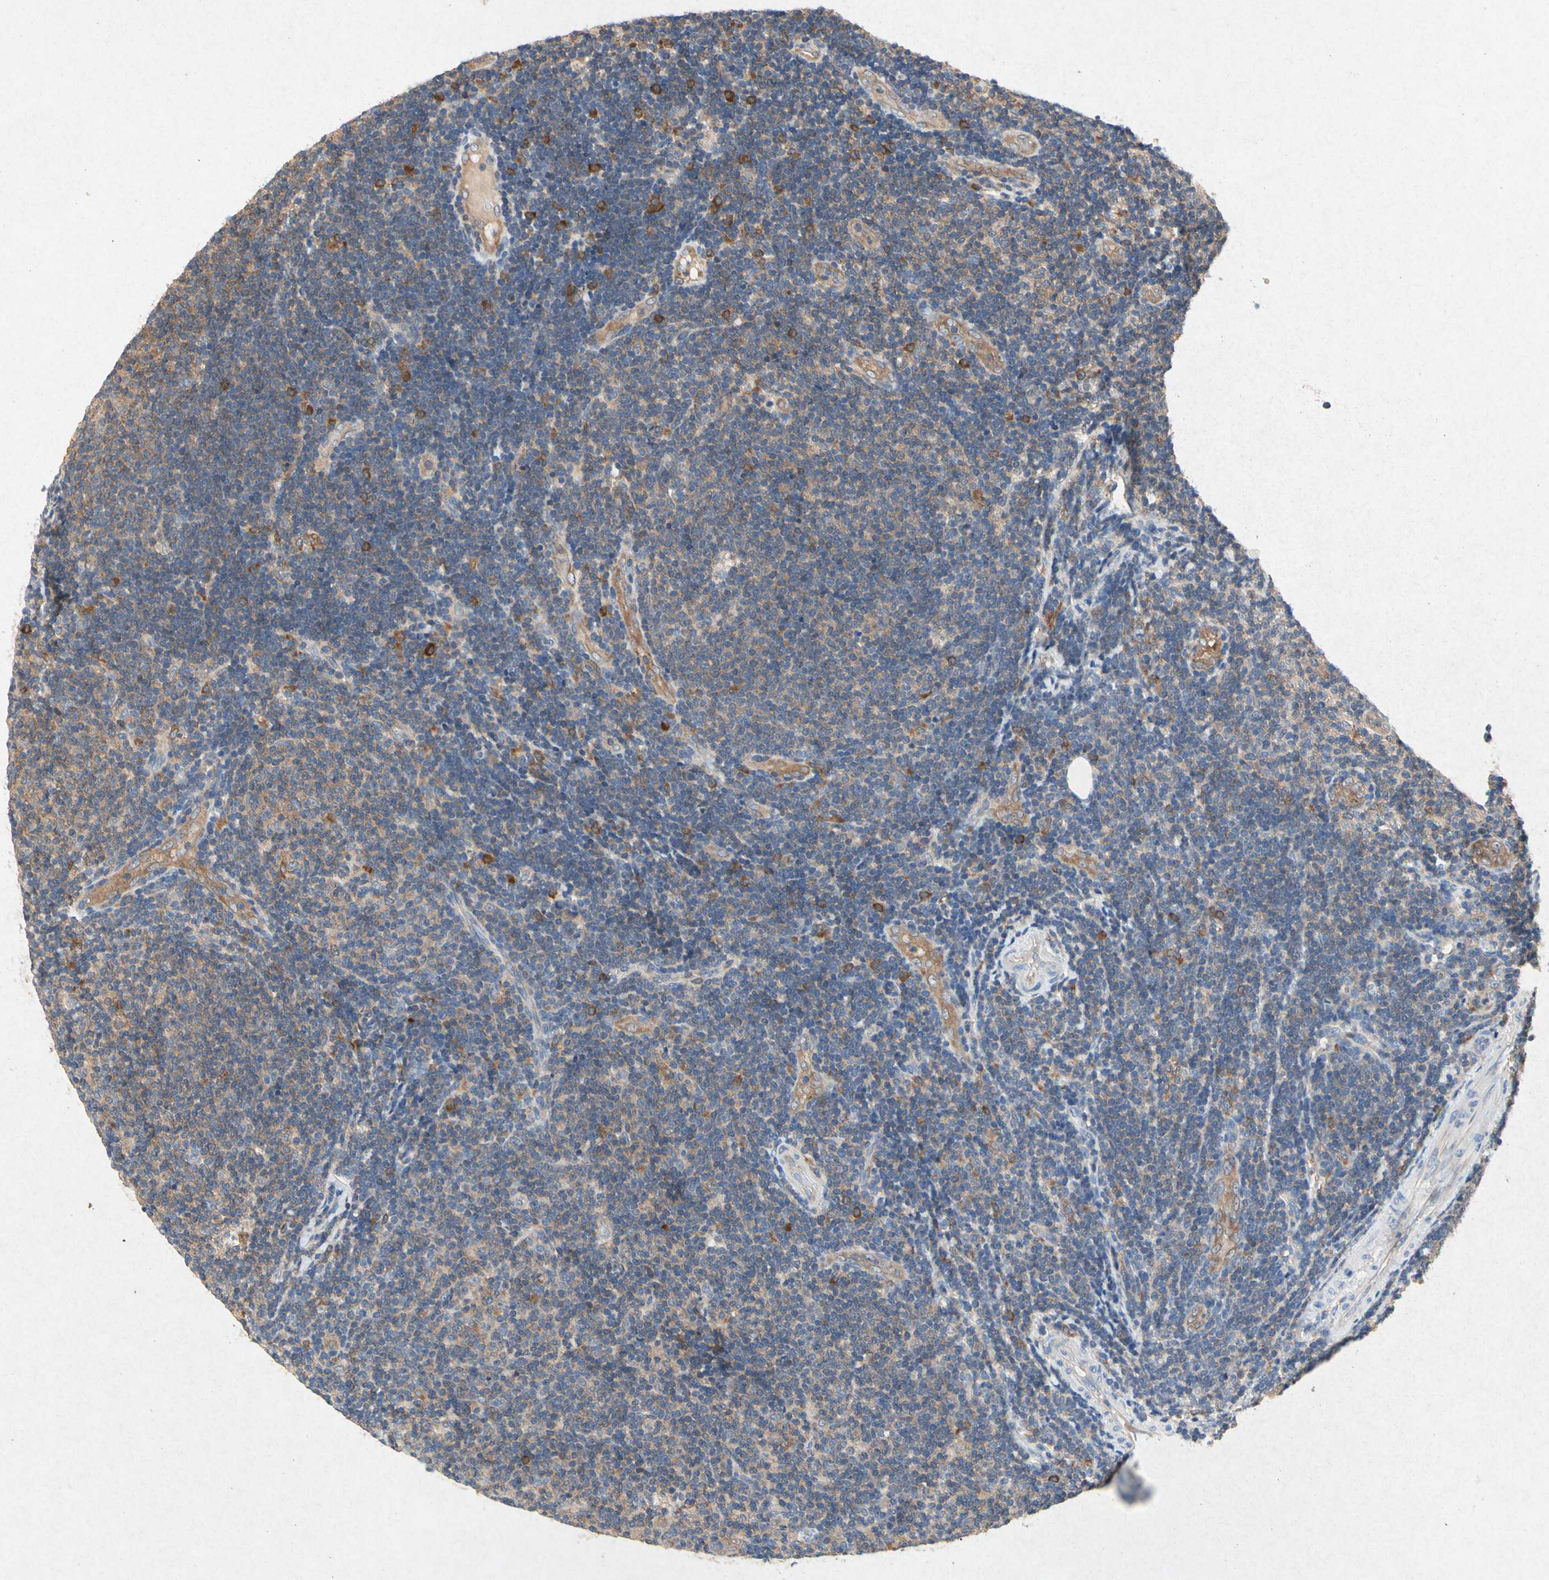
{"staining": {"intensity": "weak", "quantity": ">75%", "location": "cytoplasmic/membranous"}, "tissue": "lymphoma", "cell_type": "Tumor cells", "image_type": "cancer", "snomed": [{"axis": "morphology", "description": "Malignant lymphoma, non-Hodgkin's type, Low grade"}, {"axis": "topography", "description": "Lymph node"}], "caption": "Protein expression analysis of human lymphoma reveals weak cytoplasmic/membranous positivity in about >75% of tumor cells. Nuclei are stained in blue.", "gene": "RPS6KA1", "patient": {"sex": "male", "age": 83}}